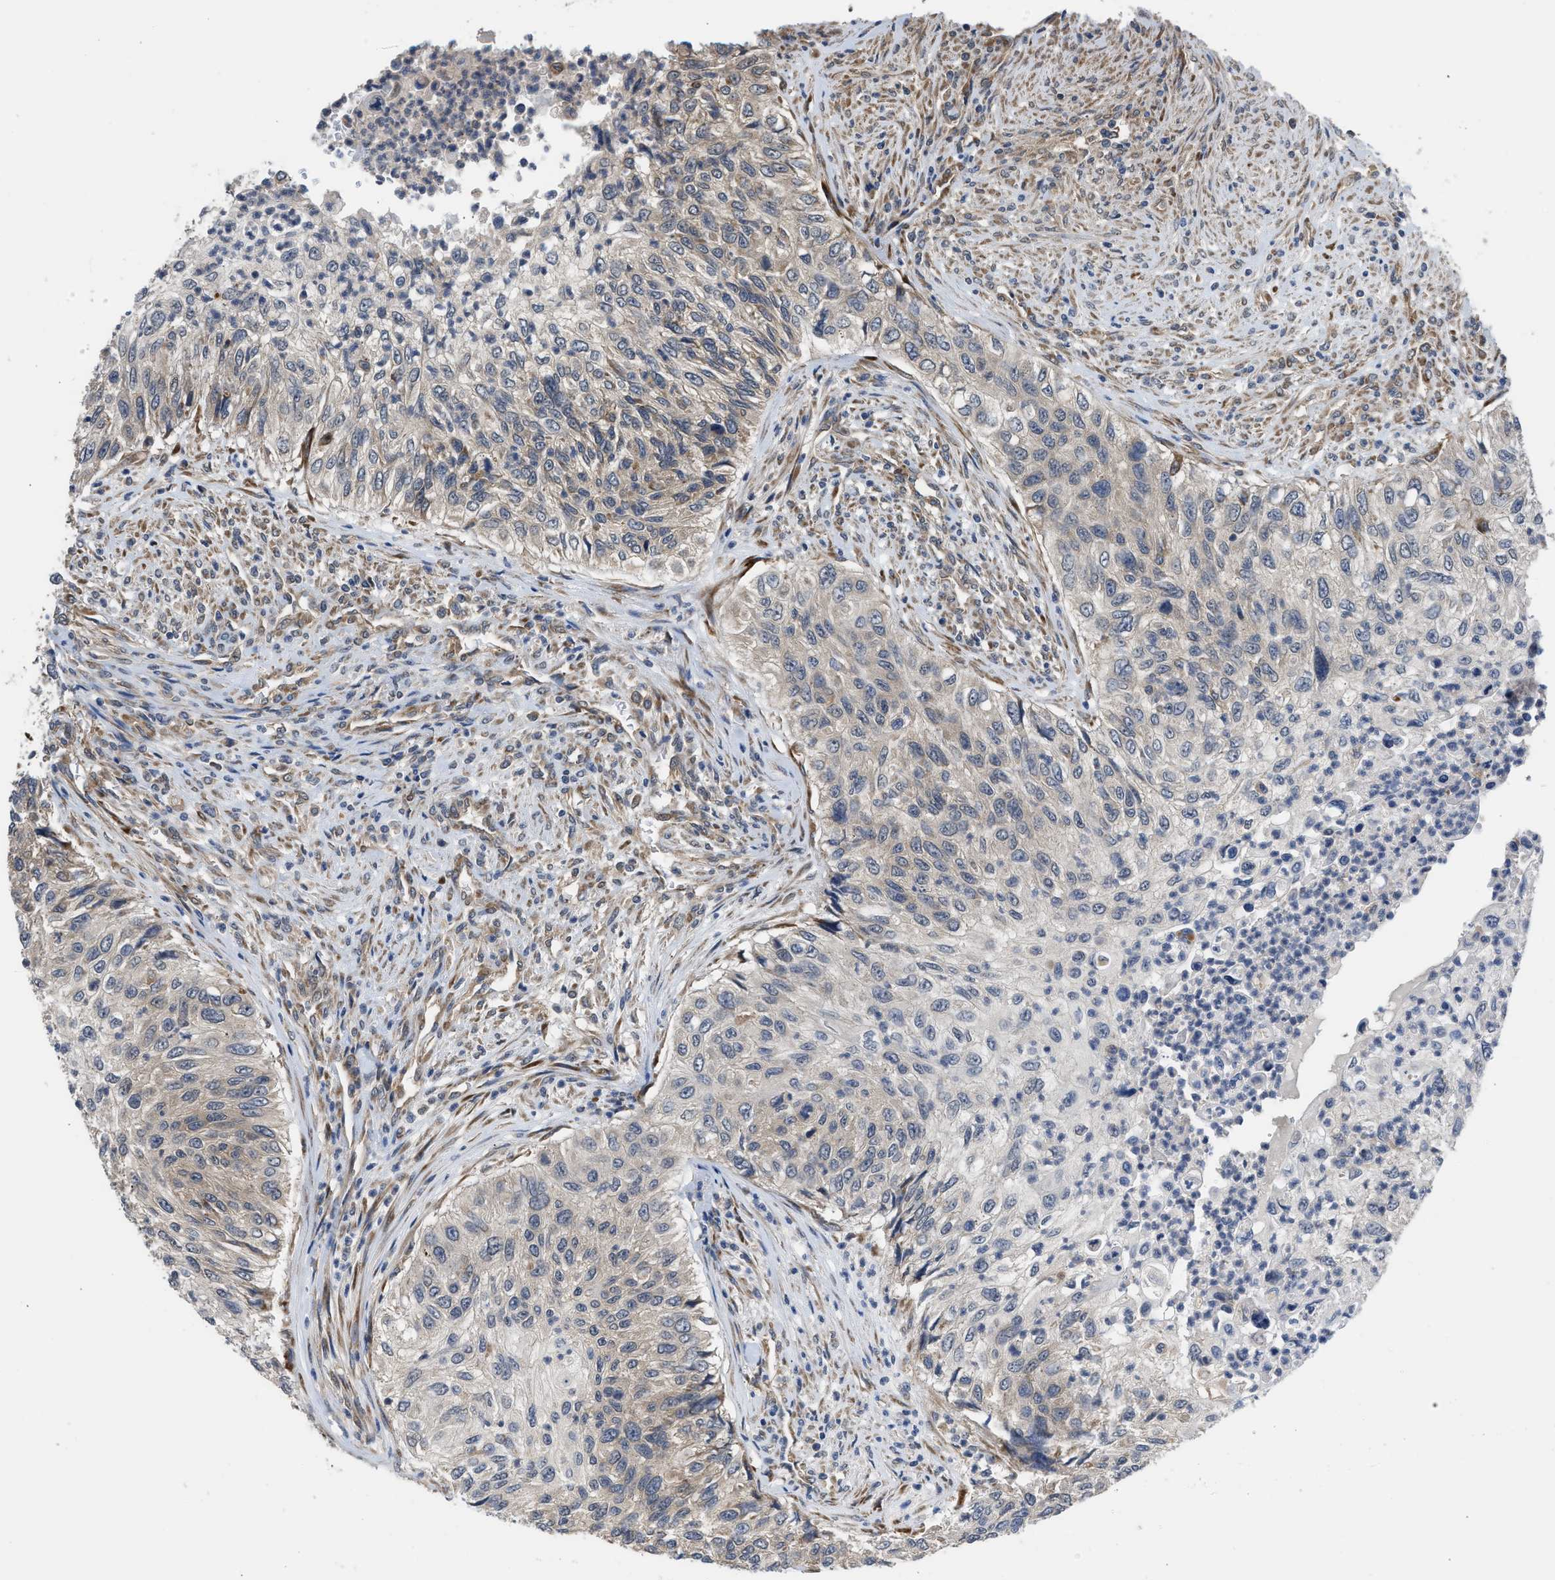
{"staining": {"intensity": "weak", "quantity": "<25%", "location": "cytoplasmic/membranous"}, "tissue": "urothelial cancer", "cell_type": "Tumor cells", "image_type": "cancer", "snomed": [{"axis": "morphology", "description": "Urothelial carcinoma, High grade"}, {"axis": "topography", "description": "Urinary bladder"}], "caption": "An image of urothelial carcinoma (high-grade) stained for a protein displays no brown staining in tumor cells.", "gene": "POLG2", "patient": {"sex": "female", "age": 60}}